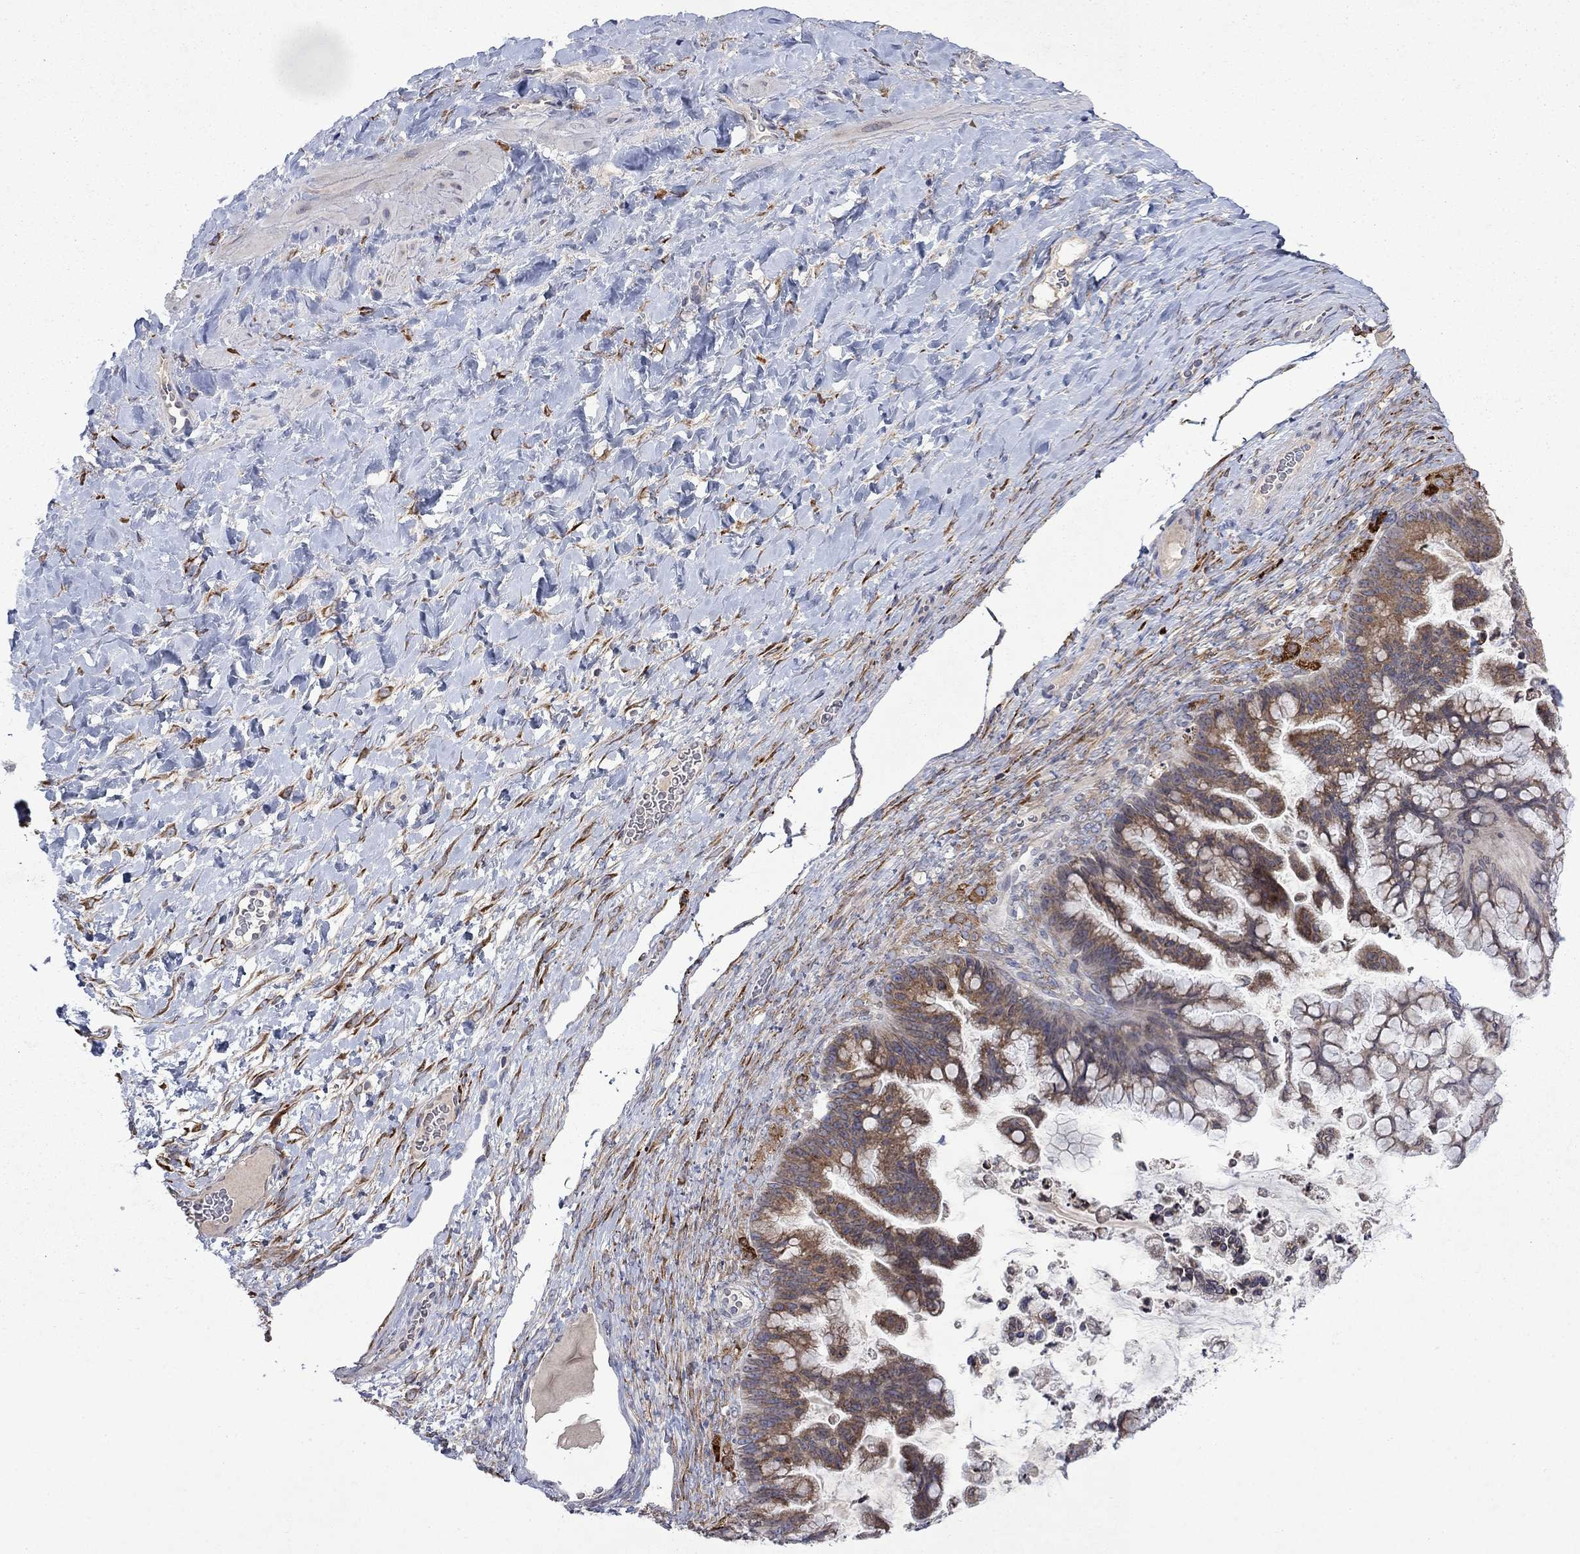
{"staining": {"intensity": "moderate", "quantity": ">75%", "location": "cytoplasmic/membranous"}, "tissue": "ovarian cancer", "cell_type": "Tumor cells", "image_type": "cancer", "snomed": [{"axis": "morphology", "description": "Cystadenocarcinoma, mucinous, NOS"}, {"axis": "topography", "description": "Ovary"}], "caption": "This is a histology image of immunohistochemistry (IHC) staining of ovarian mucinous cystadenocarcinoma, which shows moderate staining in the cytoplasmic/membranous of tumor cells.", "gene": "TMEM97", "patient": {"sex": "female", "age": 67}}